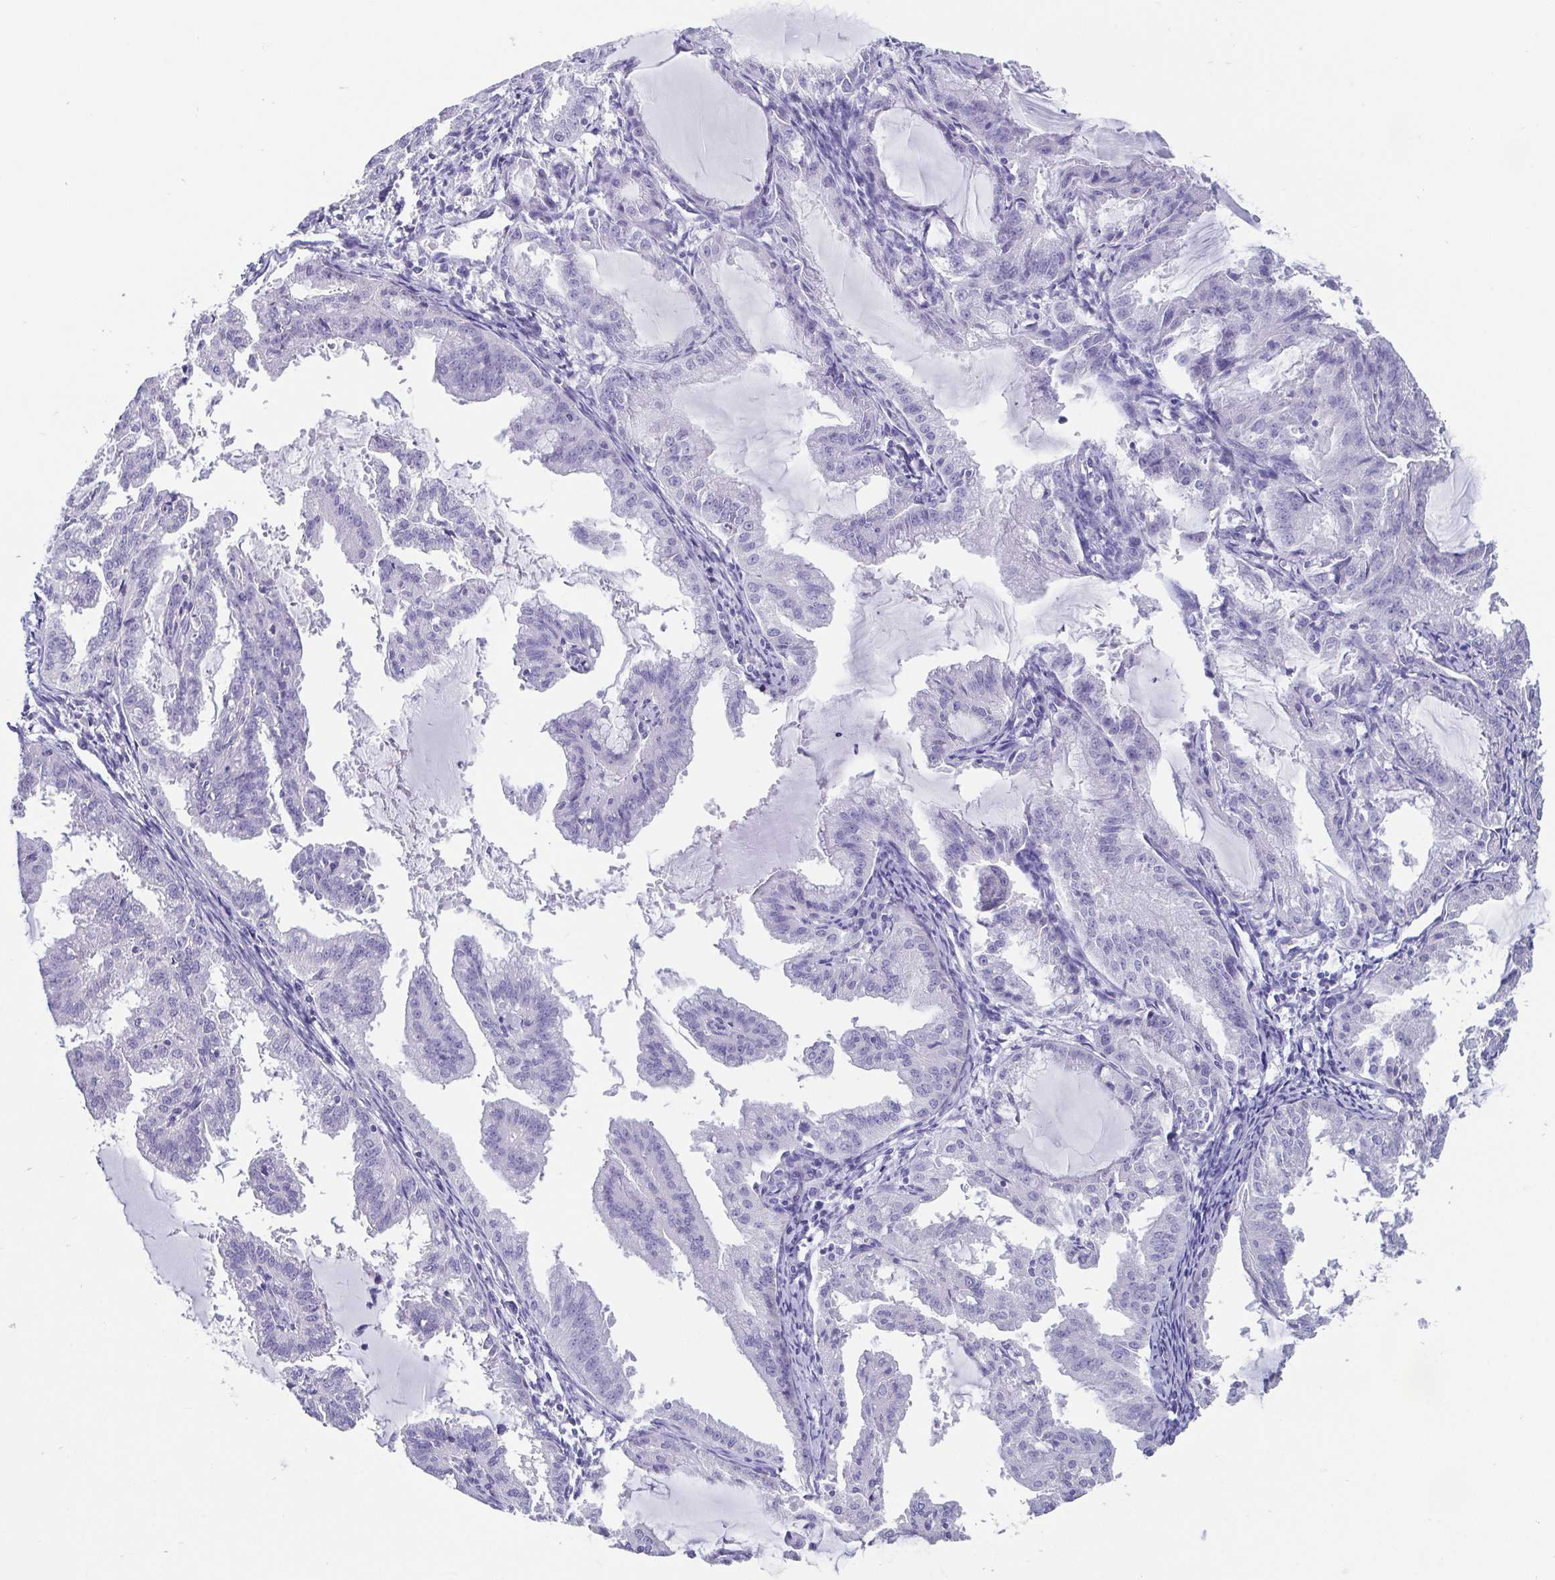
{"staining": {"intensity": "negative", "quantity": "none", "location": "none"}, "tissue": "endometrial cancer", "cell_type": "Tumor cells", "image_type": "cancer", "snomed": [{"axis": "morphology", "description": "Adenocarcinoma, NOS"}, {"axis": "topography", "description": "Endometrium"}], "caption": "DAB immunohistochemical staining of endometrial adenocarcinoma displays no significant positivity in tumor cells.", "gene": "SCGN", "patient": {"sex": "female", "age": 70}}